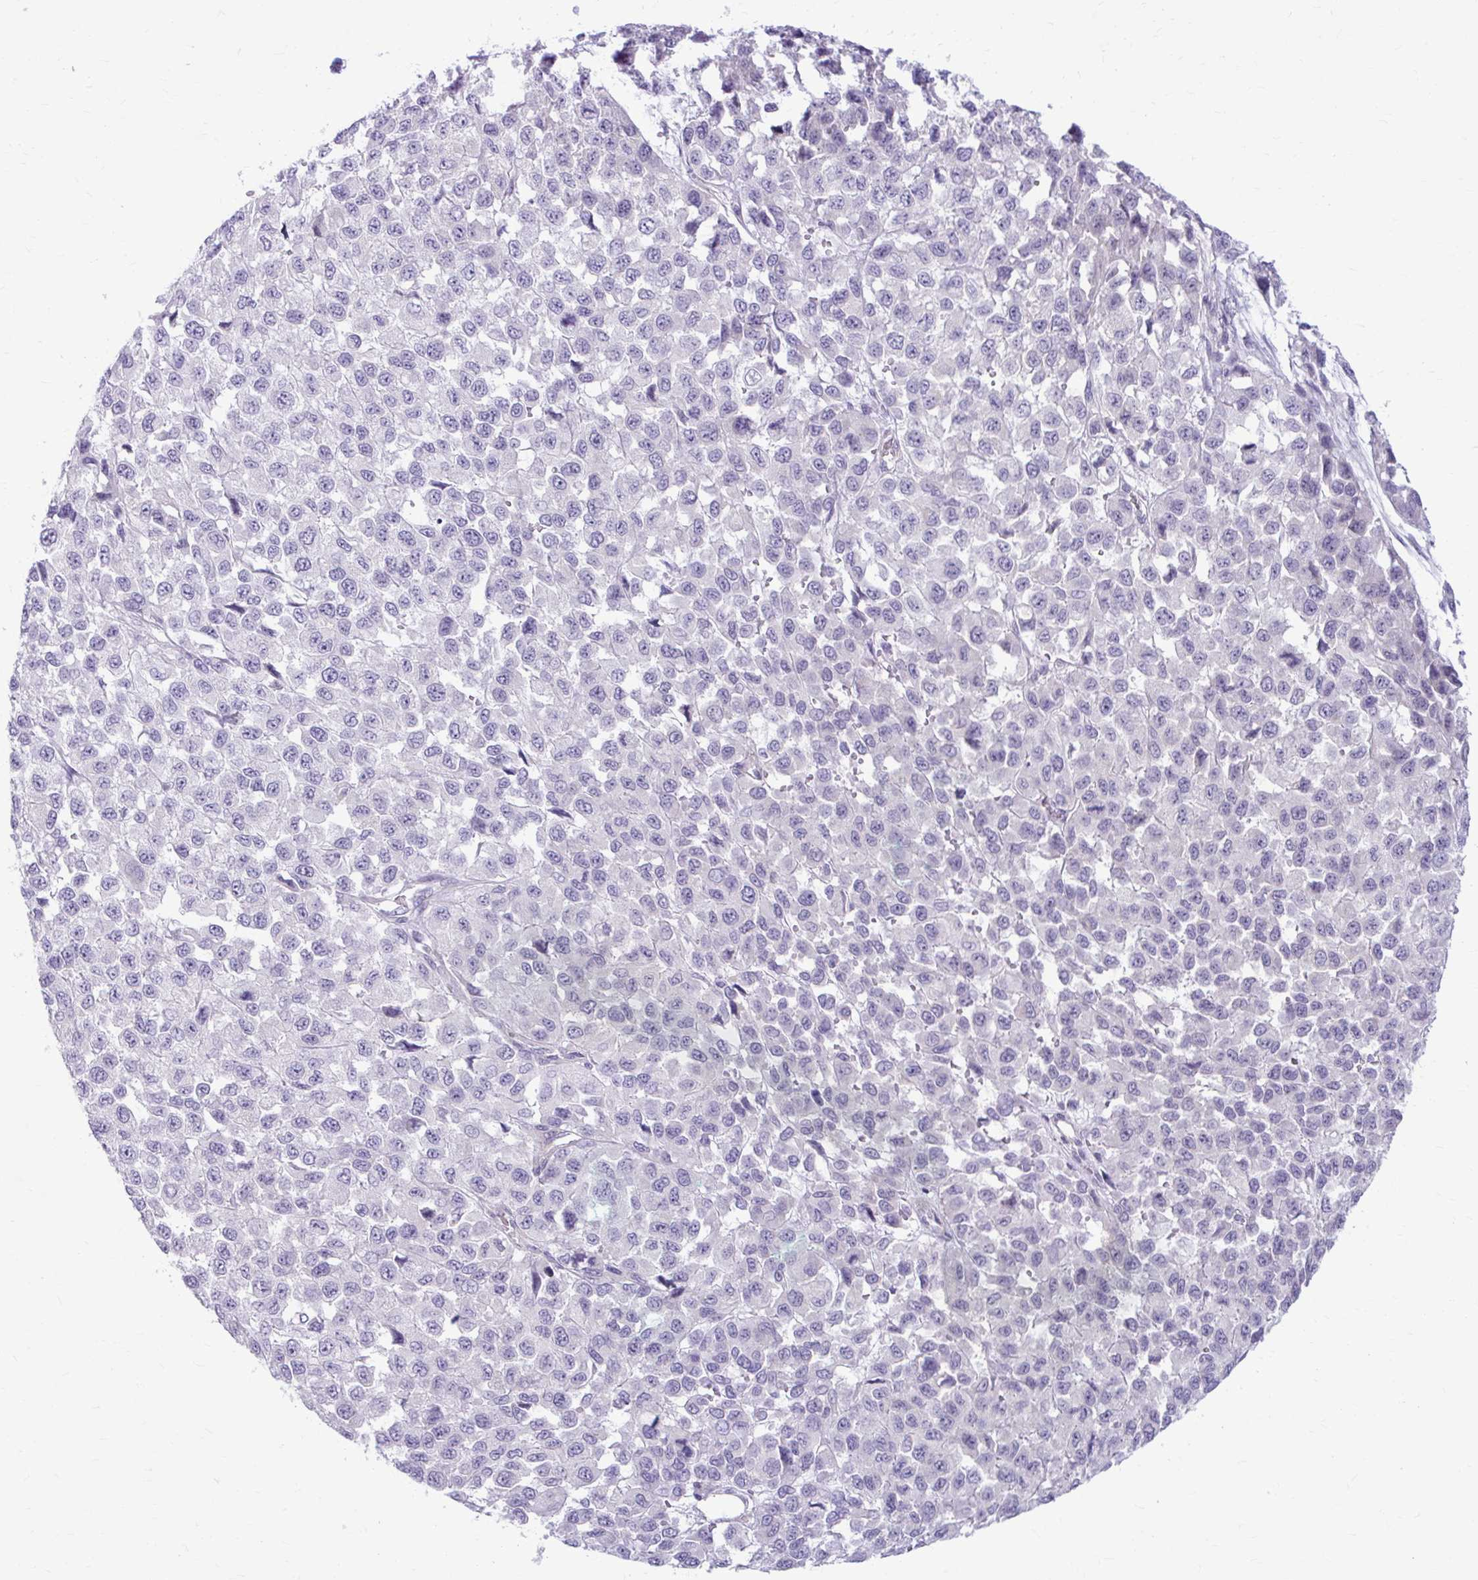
{"staining": {"intensity": "negative", "quantity": "none", "location": "none"}, "tissue": "melanoma", "cell_type": "Tumor cells", "image_type": "cancer", "snomed": [{"axis": "morphology", "description": "Malignant melanoma, NOS"}, {"axis": "topography", "description": "Skin"}], "caption": "Tumor cells are negative for brown protein staining in melanoma.", "gene": "CHIA", "patient": {"sex": "male", "age": 62}}